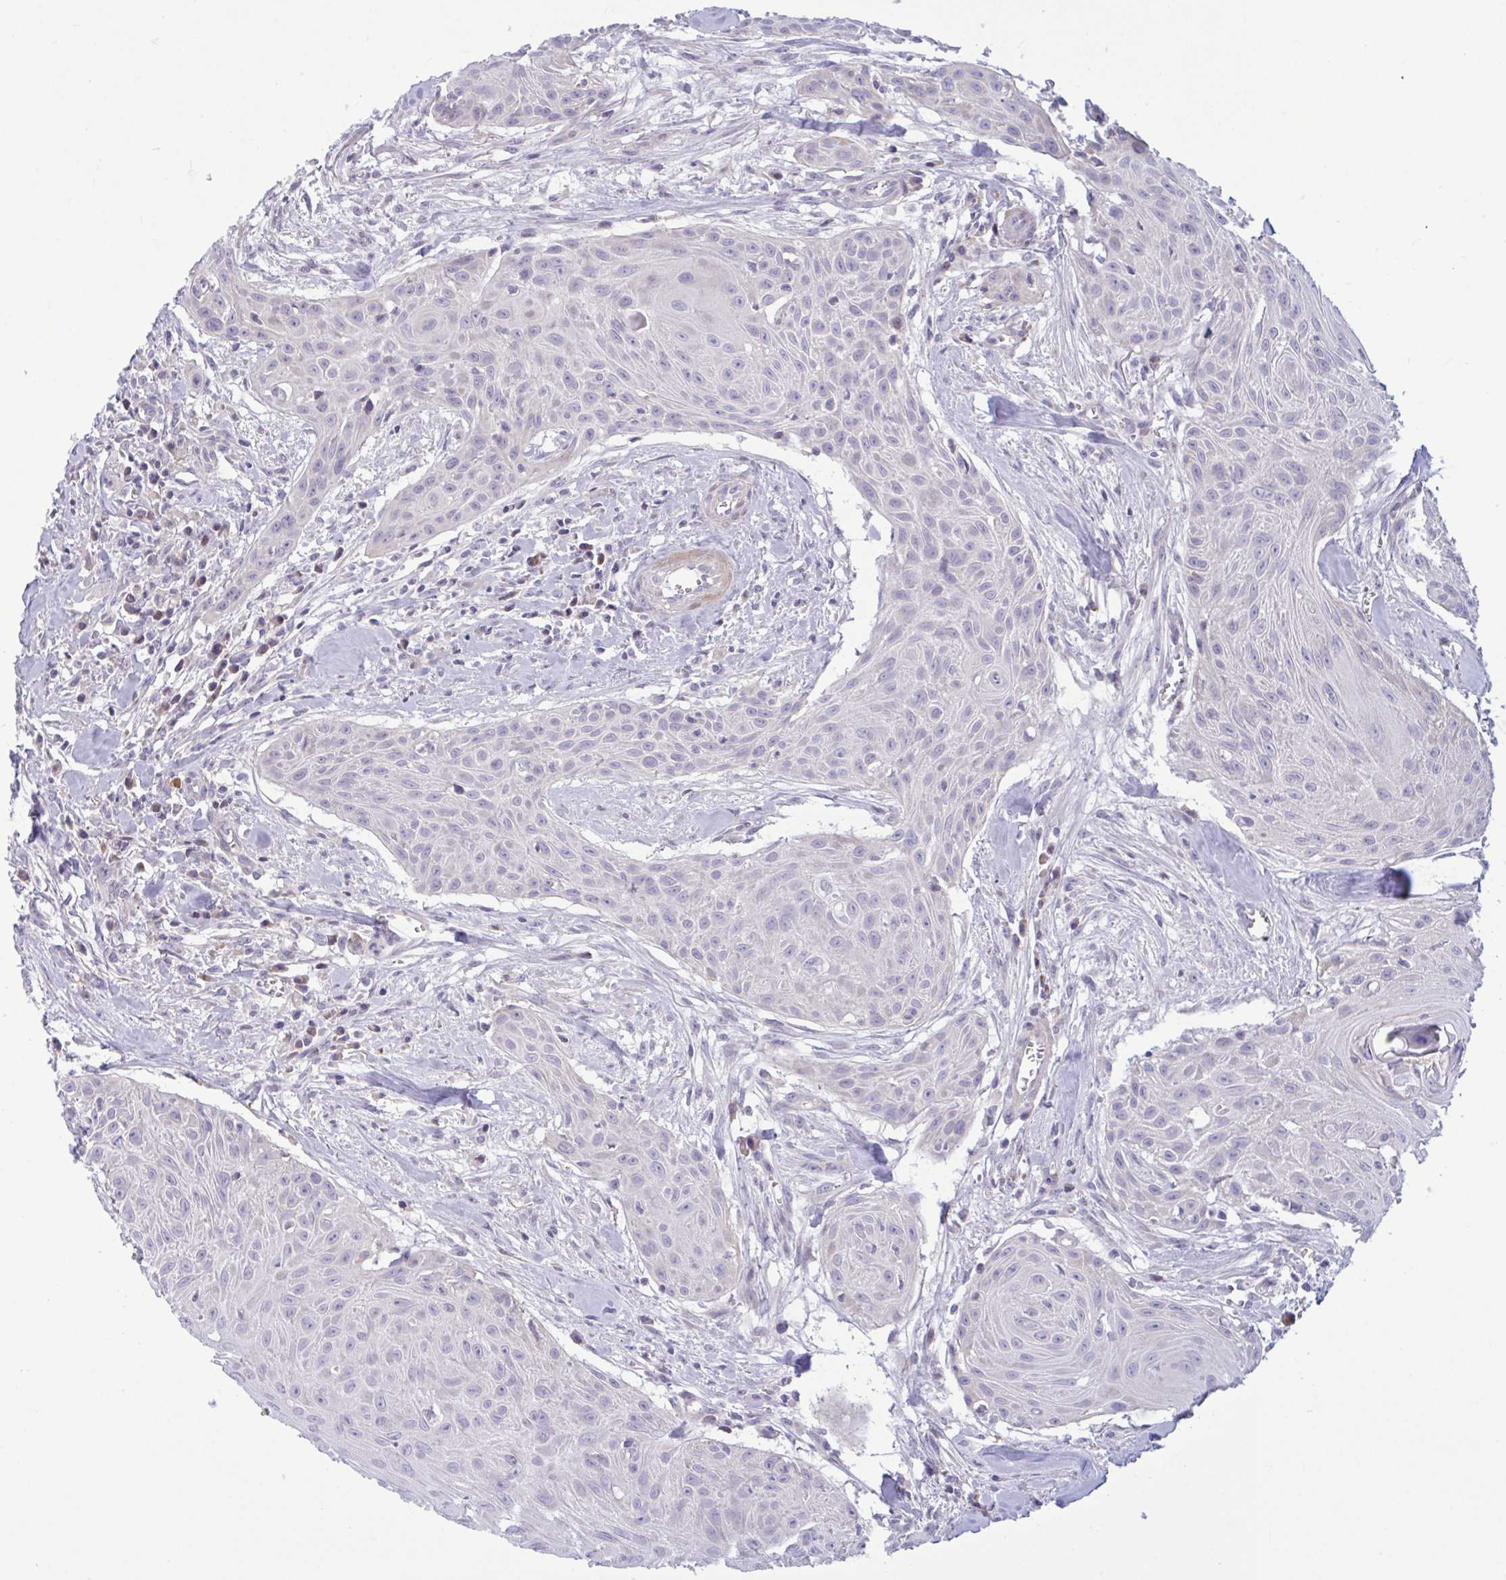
{"staining": {"intensity": "negative", "quantity": "none", "location": "none"}, "tissue": "head and neck cancer", "cell_type": "Tumor cells", "image_type": "cancer", "snomed": [{"axis": "morphology", "description": "Squamous cell carcinoma, NOS"}, {"axis": "topography", "description": "Lymph node"}, {"axis": "topography", "description": "Salivary gland"}, {"axis": "topography", "description": "Head-Neck"}], "caption": "The IHC micrograph has no significant expression in tumor cells of head and neck cancer tissue.", "gene": "VWC2", "patient": {"sex": "female", "age": 74}}